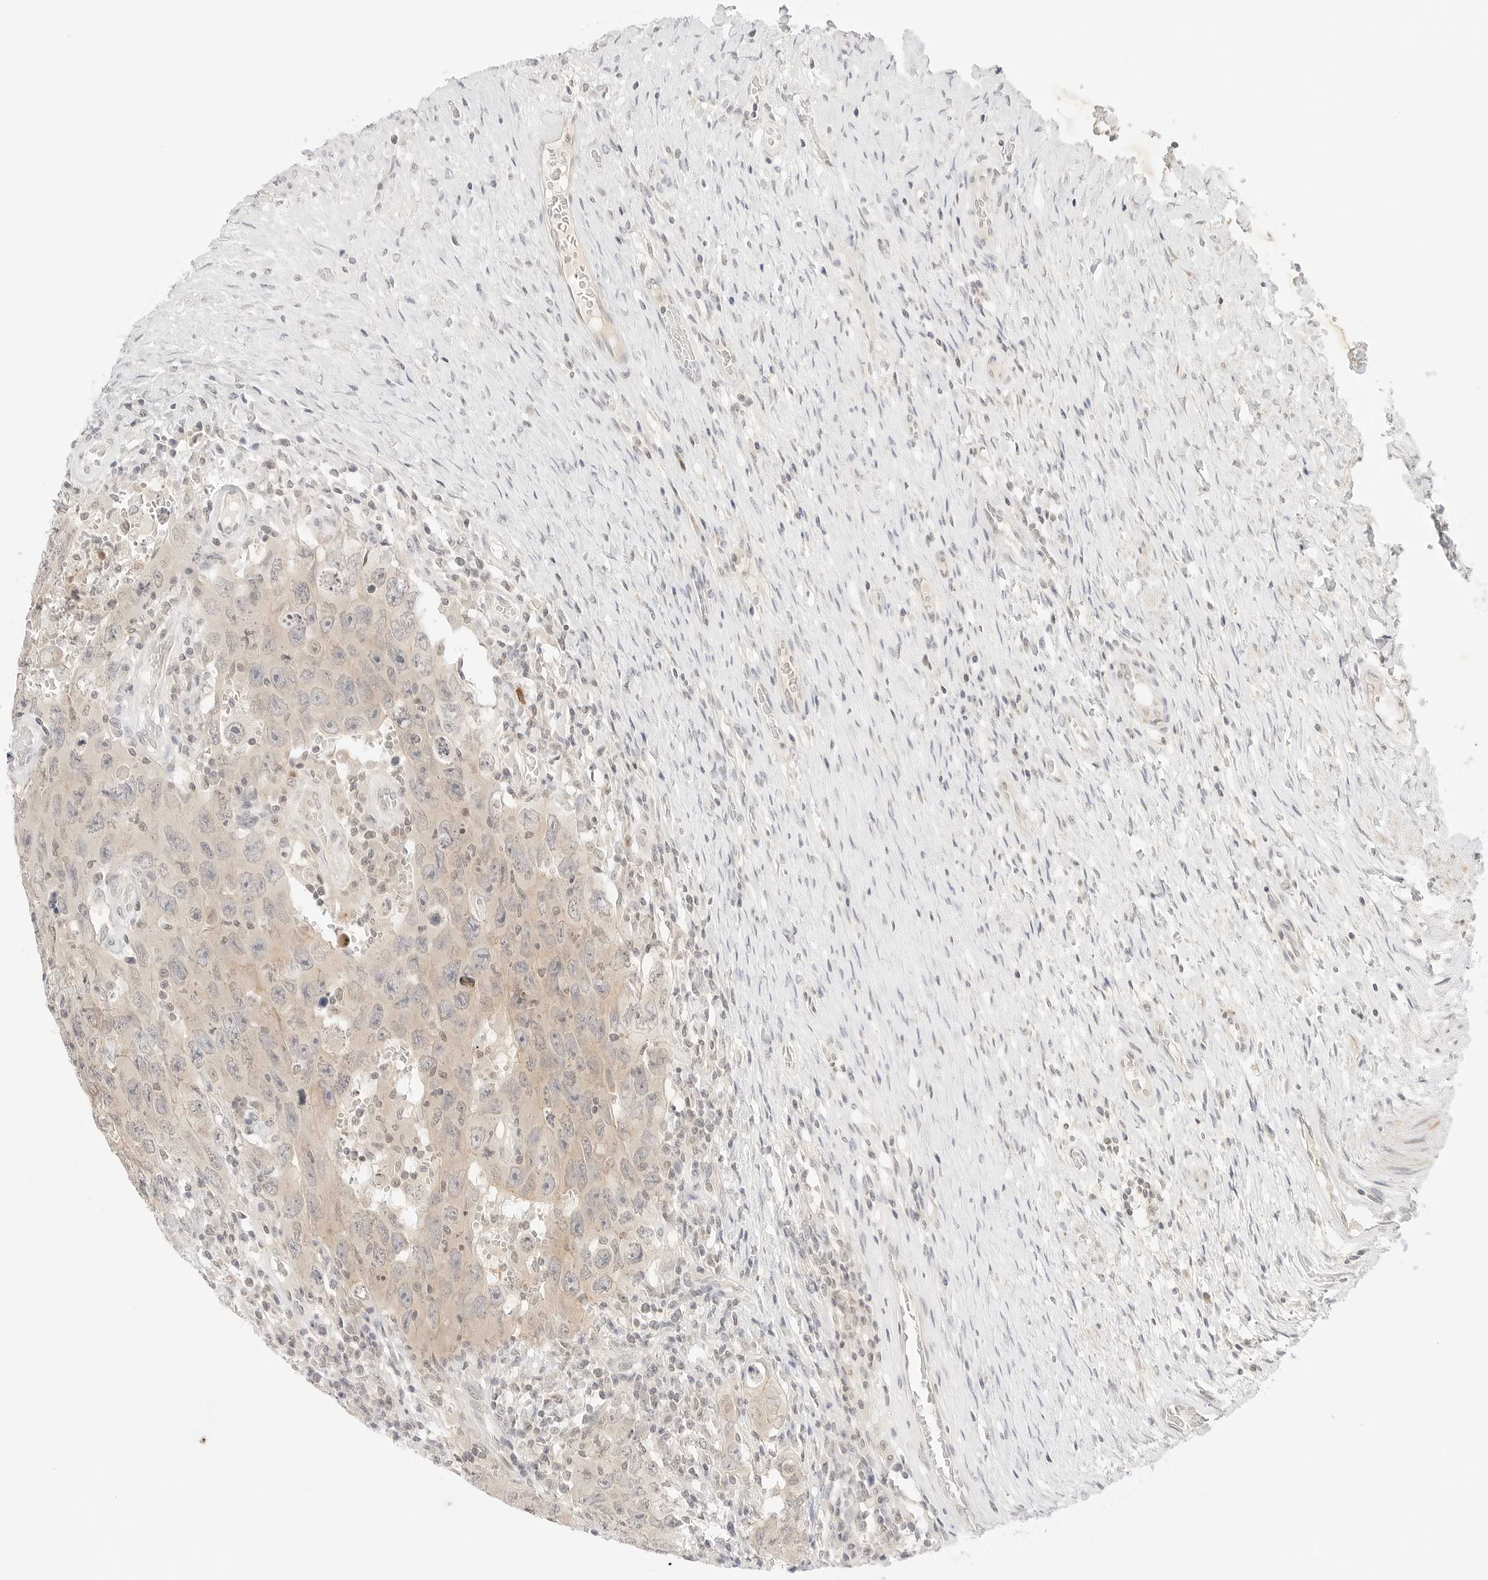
{"staining": {"intensity": "weak", "quantity": ">75%", "location": "cytoplasmic/membranous"}, "tissue": "testis cancer", "cell_type": "Tumor cells", "image_type": "cancer", "snomed": [{"axis": "morphology", "description": "Carcinoma, Embryonal, NOS"}, {"axis": "topography", "description": "Testis"}], "caption": "Brown immunohistochemical staining in human testis cancer (embryonal carcinoma) displays weak cytoplasmic/membranous positivity in about >75% of tumor cells.", "gene": "GNAS", "patient": {"sex": "male", "age": 26}}